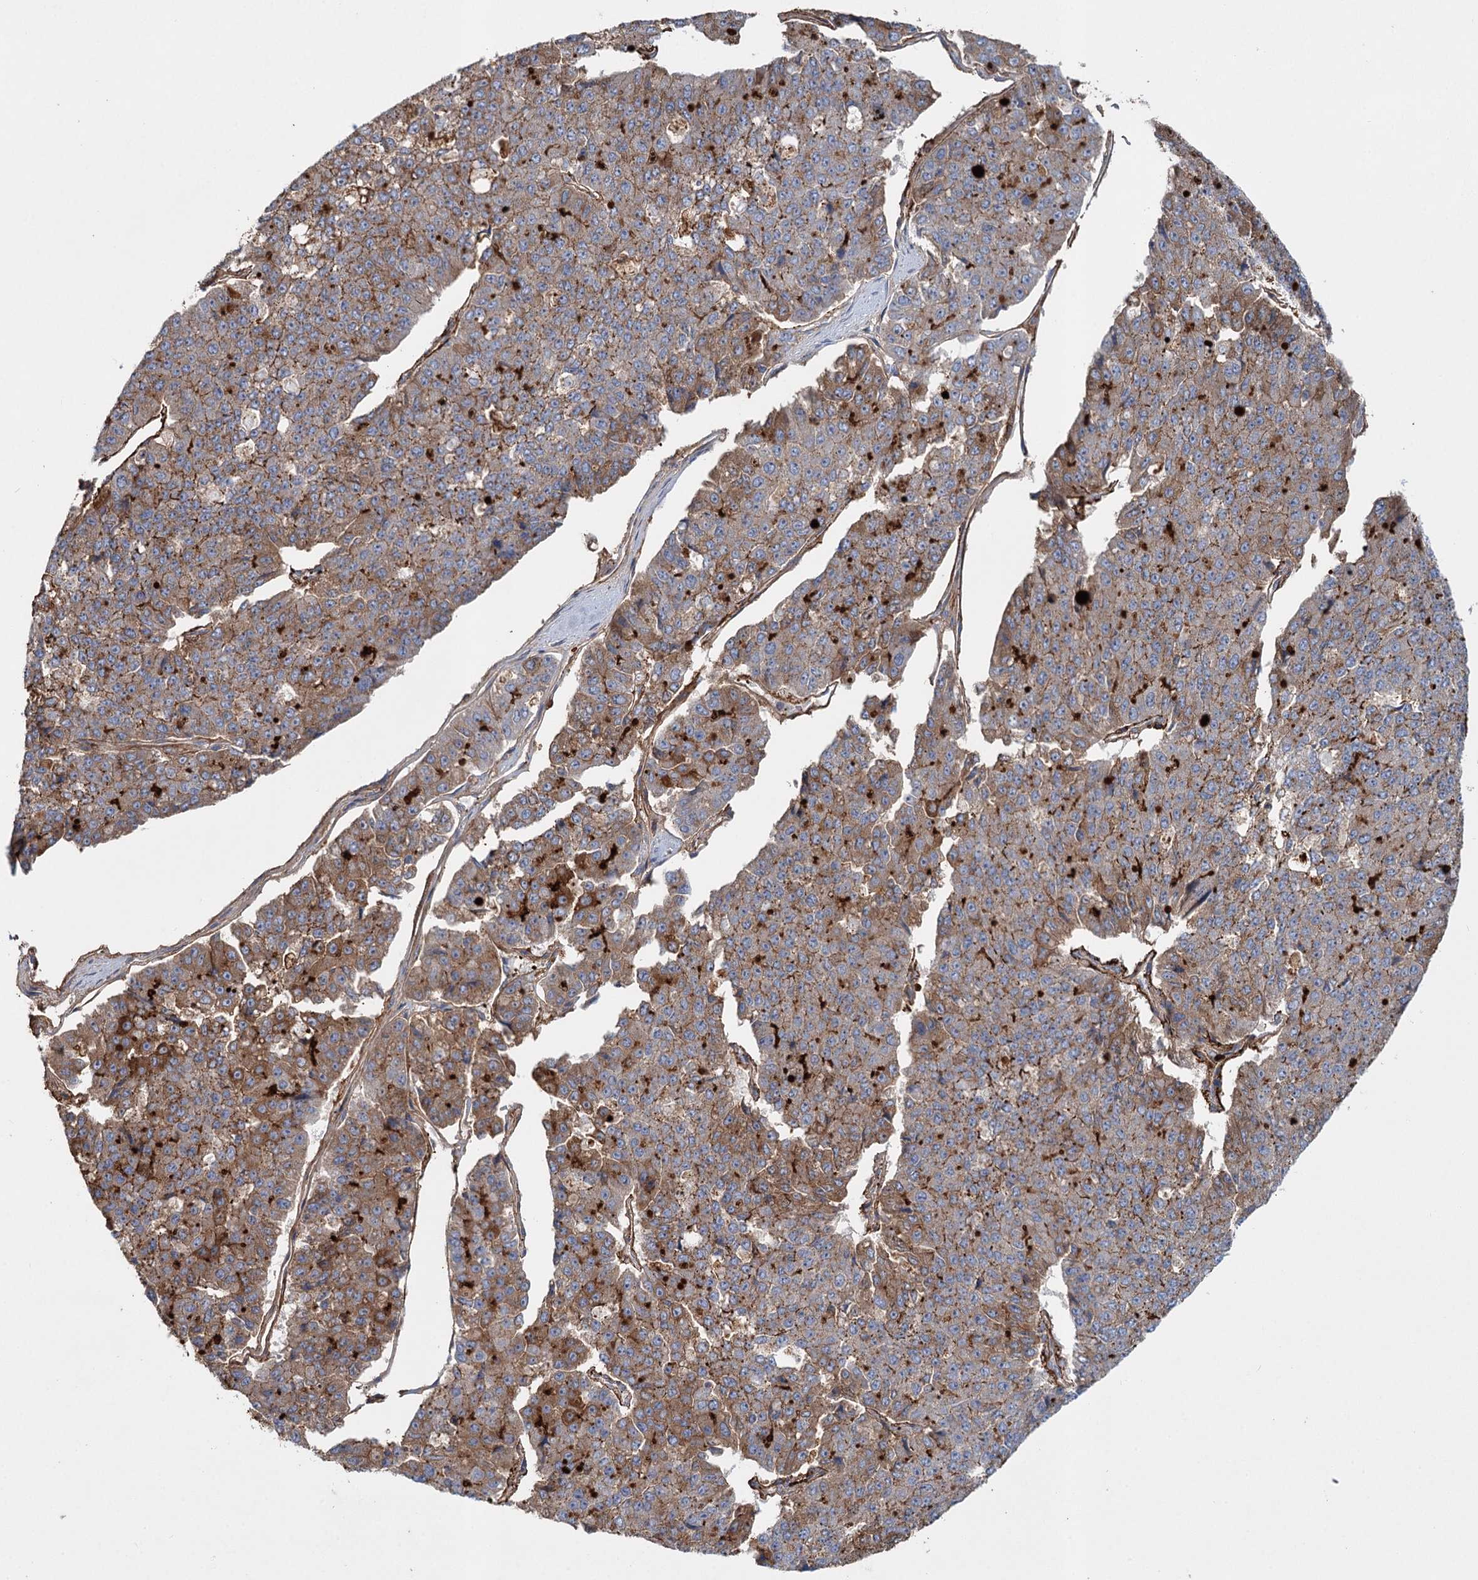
{"staining": {"intensity": "moderate", "quantity": ">75%", "location": "cytoplasmic/membranous"}, "tissue": "pancreatic cancer", "cell_type": "Tumor cells", "image_type": "cancer", "snomed": [{"axis": "morphology", "description": "Adenocarcinoma, NOS"}, {"axis": "topography", "description": "Pancreas"}], "caption": "A brown stain highlights moderate cytoplasmic/membranous positivity of a protein in human pancreatic adenocarcinoma tumor cells.", "gene": "ALKBH8", "patient": {"sex": "male", "age": 50}}